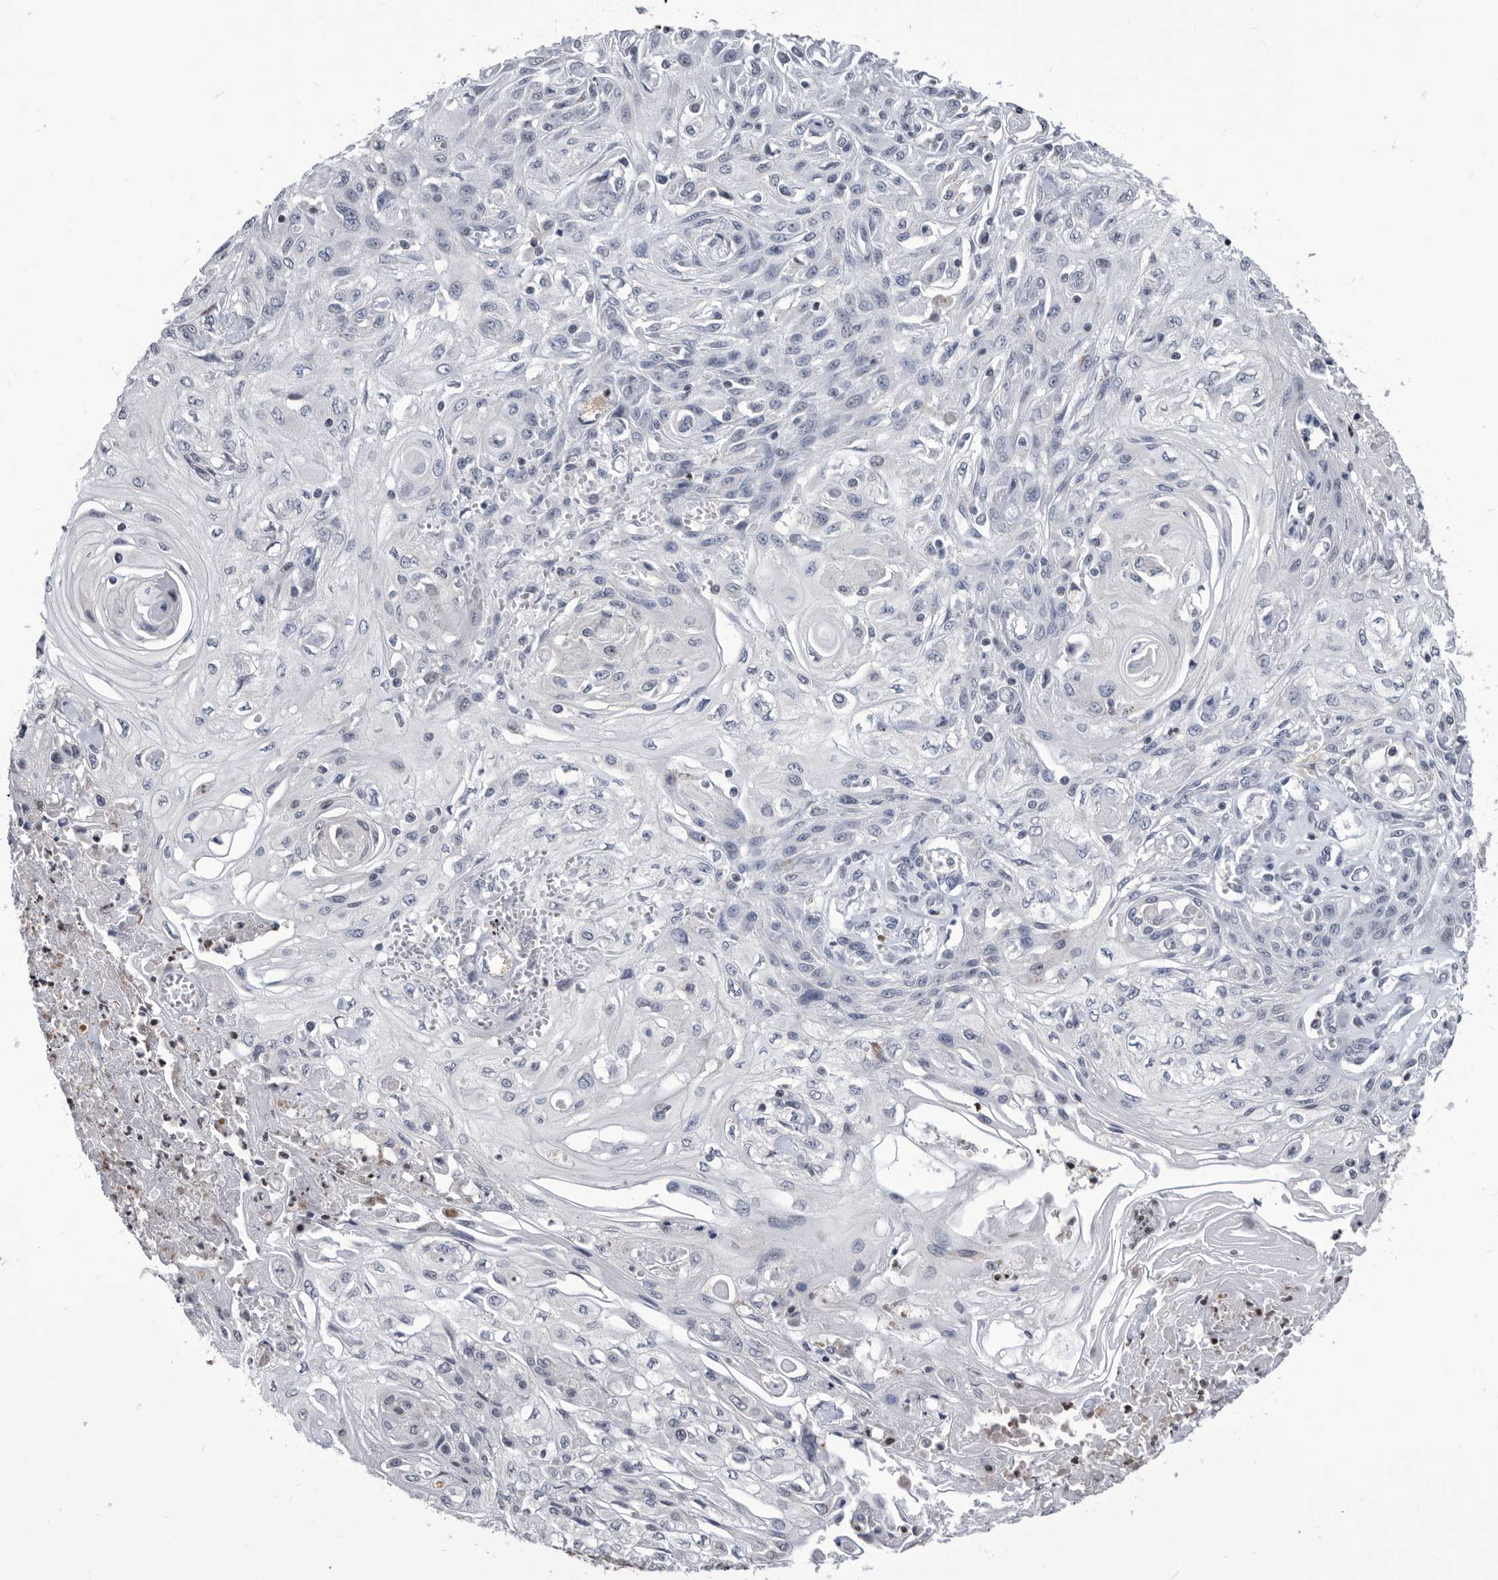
{"staining": {"intensity": "negative", "quantity": "none", "location": "none"}, "tissue": "skin cancer", "cell_type": "Tumor cells", "image_type": "cancer", "snomed": [{"axis": "morphology", "description": "Squamous cell carcinoma, NOS"}, {"axis": "morphology", "description": "Squamous cell carcinoma, metastatic, NOS"}, {"axis": "topography", "description": "Skin"}, {"axis": "topography", "description": "Lymph node"}], "caption": "There is no significant positivity in tumor cells of metastatic squamous cell carcinoma (skin).", "gene": "TSTD1", "patient": {"sex": "male", "age": 75}}